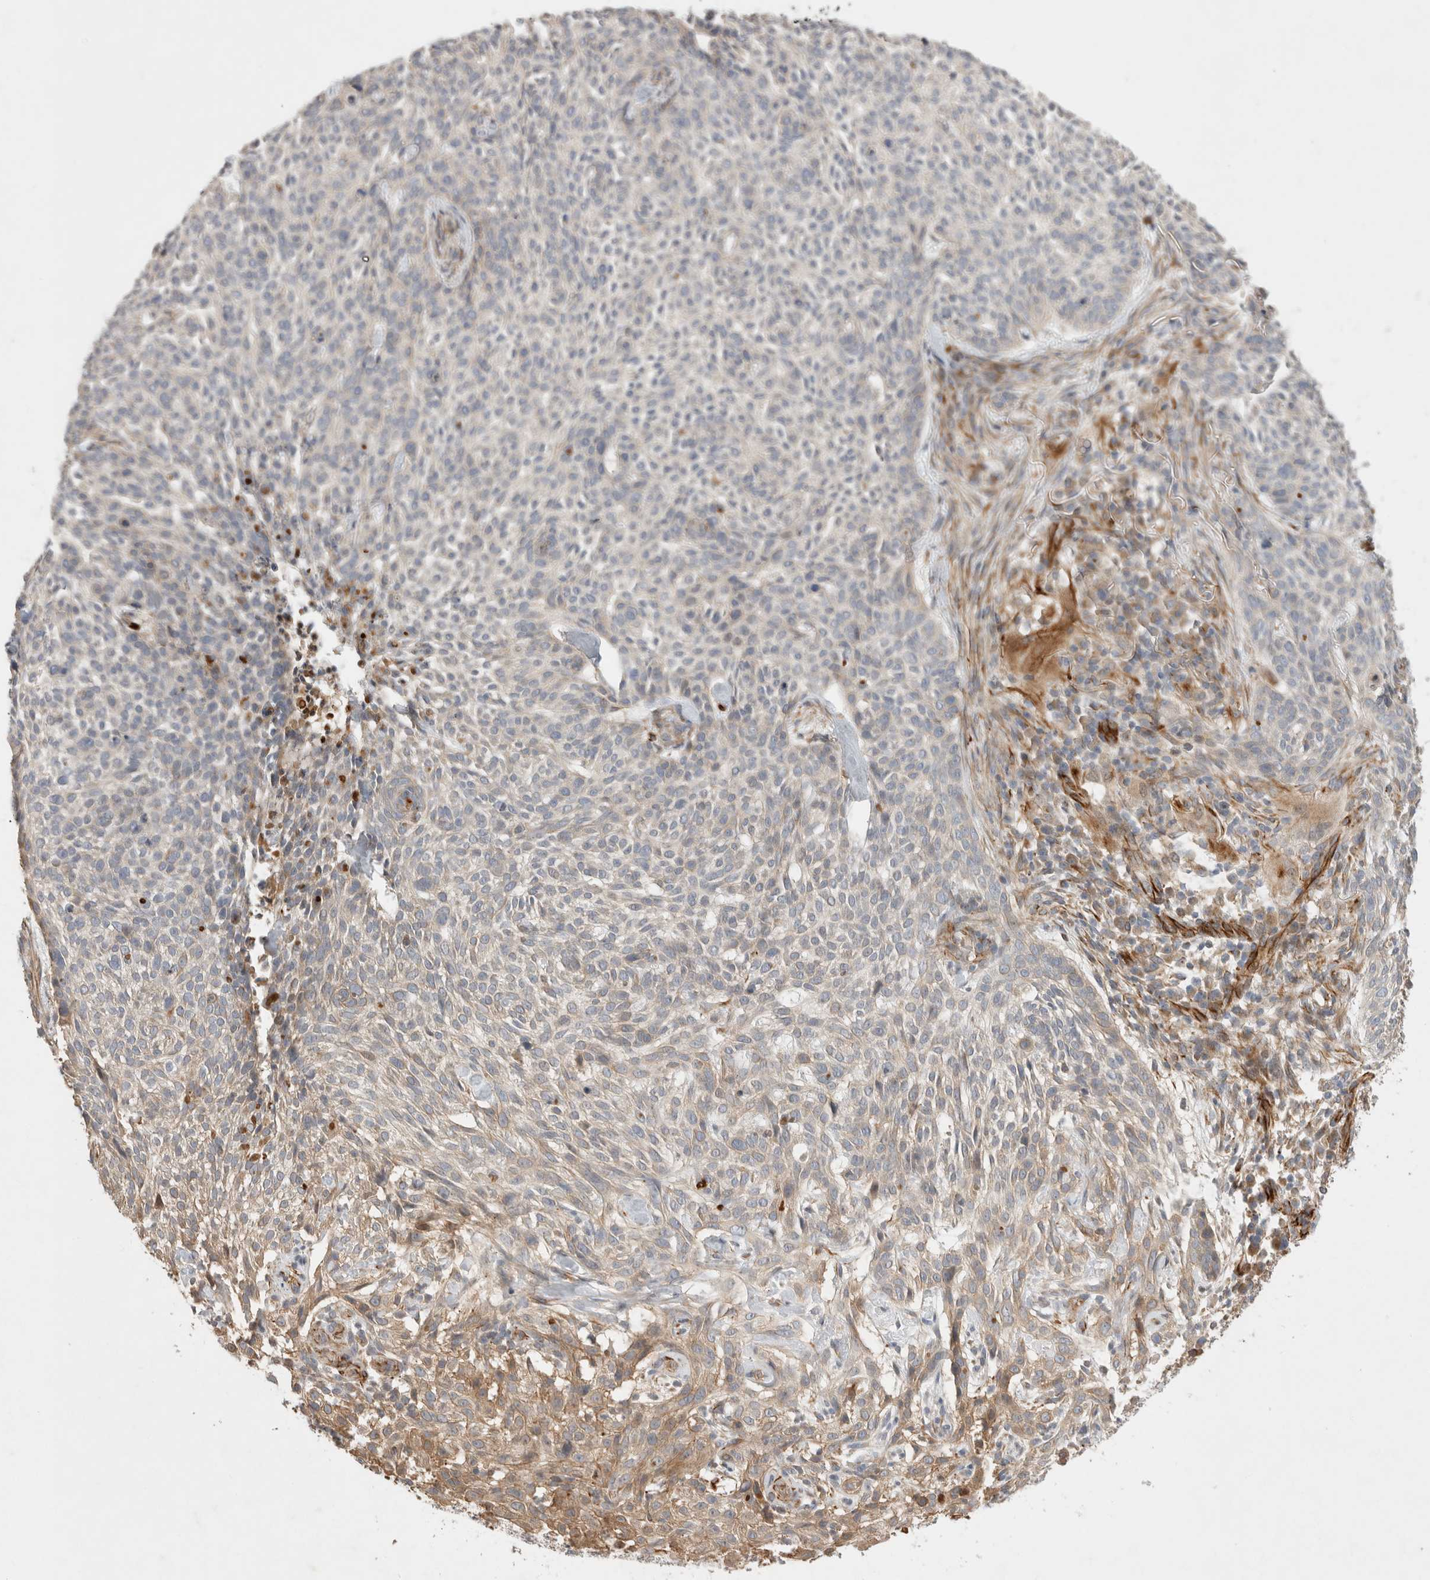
{"staining": {"intensity": "weak", "quantity": "<25%", "location": "cytoplasmic/membranous"}, "tissue": "skin cancer", "cell_type": "Tumor cells", "image_type": "cancer", "snomed": [{"axis": "morphology", "description": "Basal cell carcinoma"}, {"axis": "topography", "description": "Skin"}], "caption": "A histopathology image of skin cancer (basal cell carcinoma) stained for a protein exhibits no brown staining in tumor cells.", "gene": "NMU", "patient": {"sex": "female", "age": 64}}